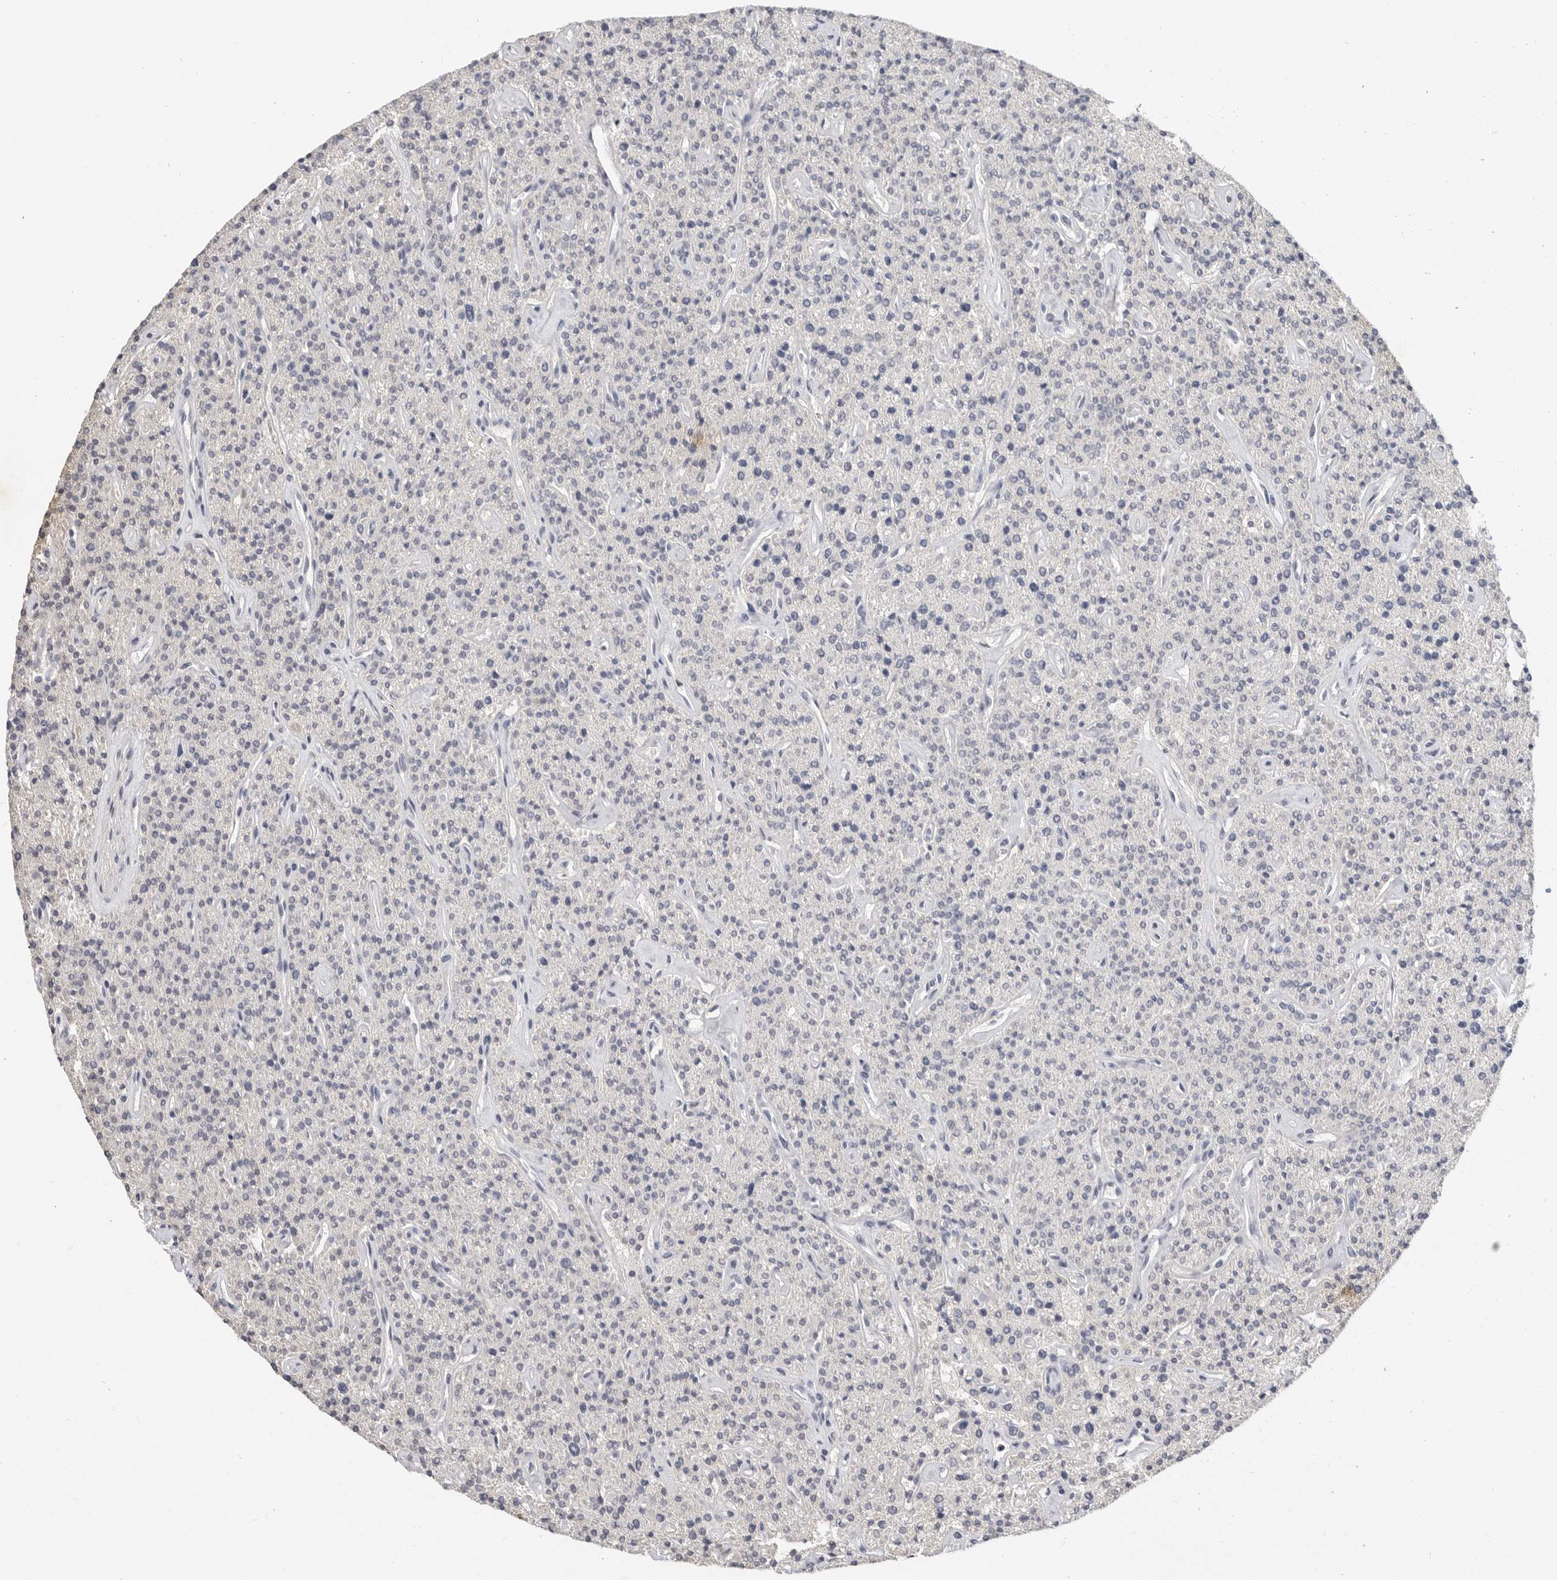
{"staining": {"intensity": "negative", "quantity": "none", "location": "none"}, "tissue": "parathyroid gland", "cell_type": "Glandular cells", "image_type": "normal", "snomed": [{"axis": "morphology", "description": "Normal tissue, NOS"}, {"axis": "topography", "description": "Parathyroid gland"}], "caption": "Protein analysis of unremarkable parathyroid gland exhibits no significant staining in glandular cells.", "gene": "LTBR", "patient": {"sex": "male", "age": 46}}